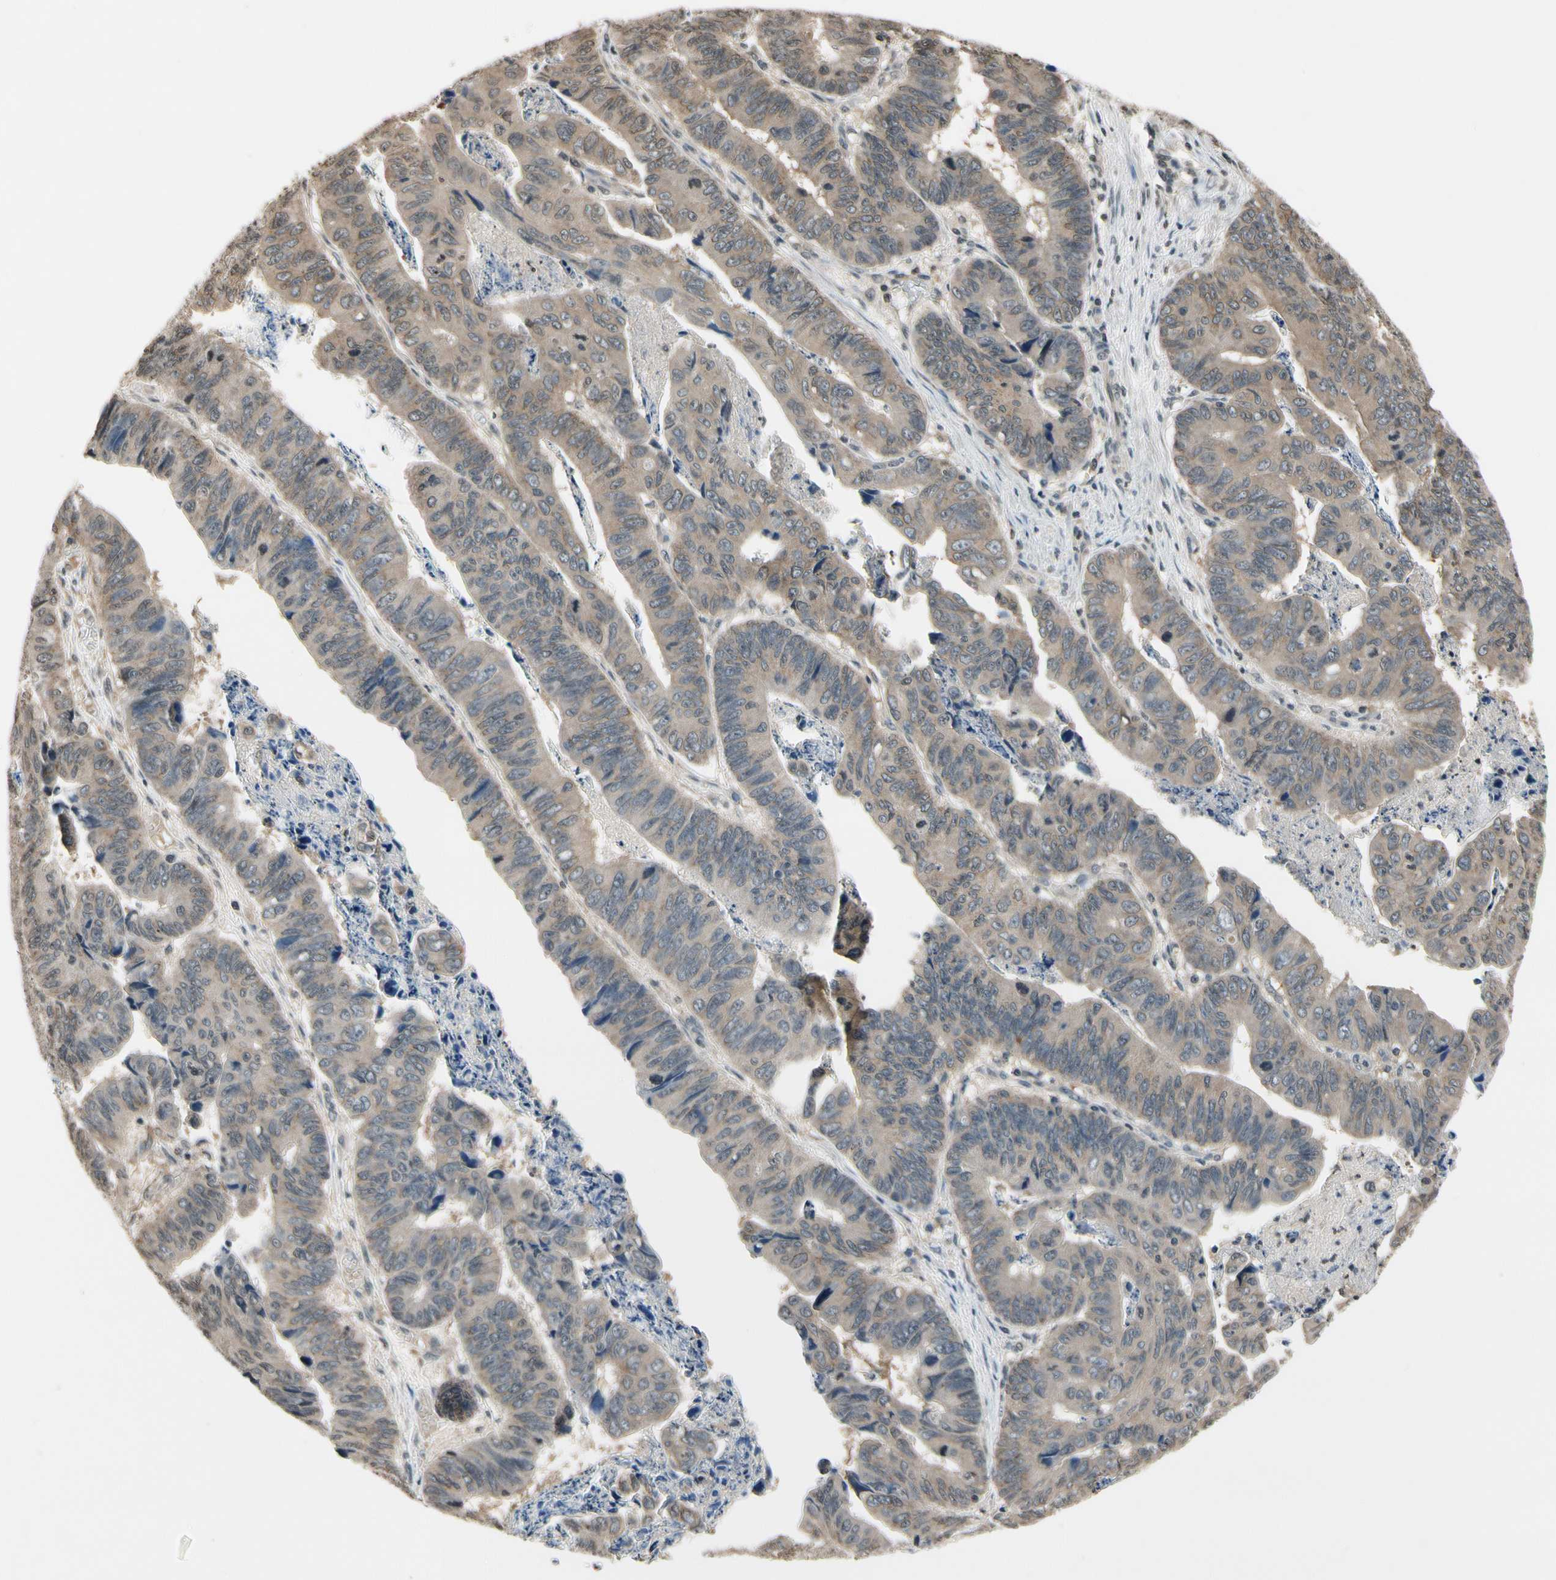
{"staining": {"intensity": "moderate", "quantity": ">75%", "location": "cytoplasmic/membranous"}, "tissue": "stomach cancer", "cell_type": "Tumor cells", "image_type": "cancer", "snomed": [{"axis": "morphology", "description": "Adenocarcinoma, NOS"}, {"axis": "topography", "description": "Stomach, lower"}], "caption": "About >75% of tumor cells in stomach cancer demonstrate moderate cytoplasmic/membranous protein expression as visualized by brown immunohistochemical staining.", "gene": "GCLC", "patient": {"sex": "male", "age": 77}}